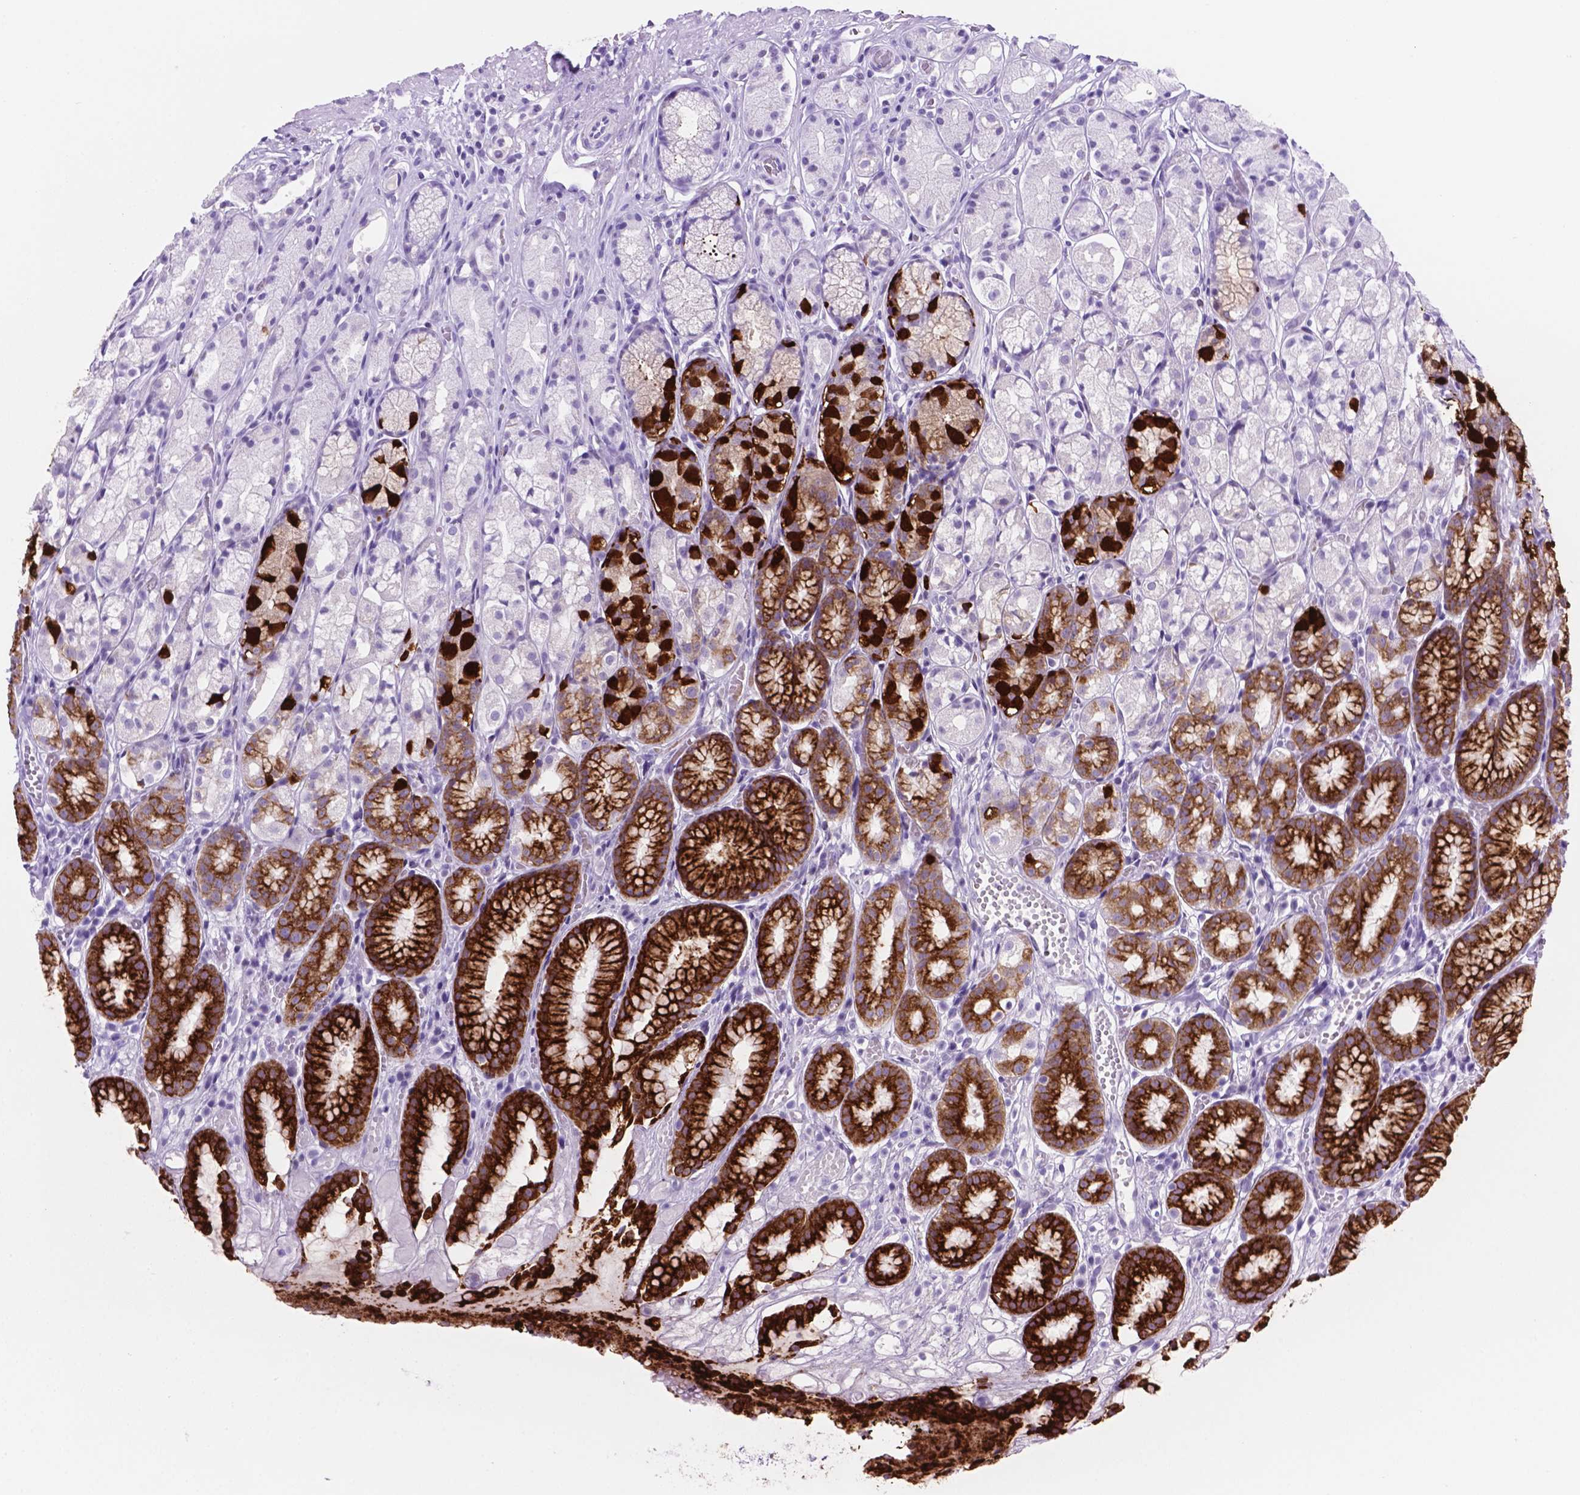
{"staining": {"intensity": "strong", "quantity": "25%-75%", "location": "cytoplasmic/membranous"}, "tissue": "stomach", "cell_type": "Glandular cells", "image_type": "normal", "snomed": [{"axis": "morphology", "description": "Normal tissue, NOS"}, {"axis": "topography", "description": "Stomach"}], "caption": "The histopathology image reveals a brown stain indicating the presence of a protein in the cytoplasmic/membranous of glandular cells in stomach.", "gene": "C17orf107", "patient": {"sex": "male", "age": 70}}